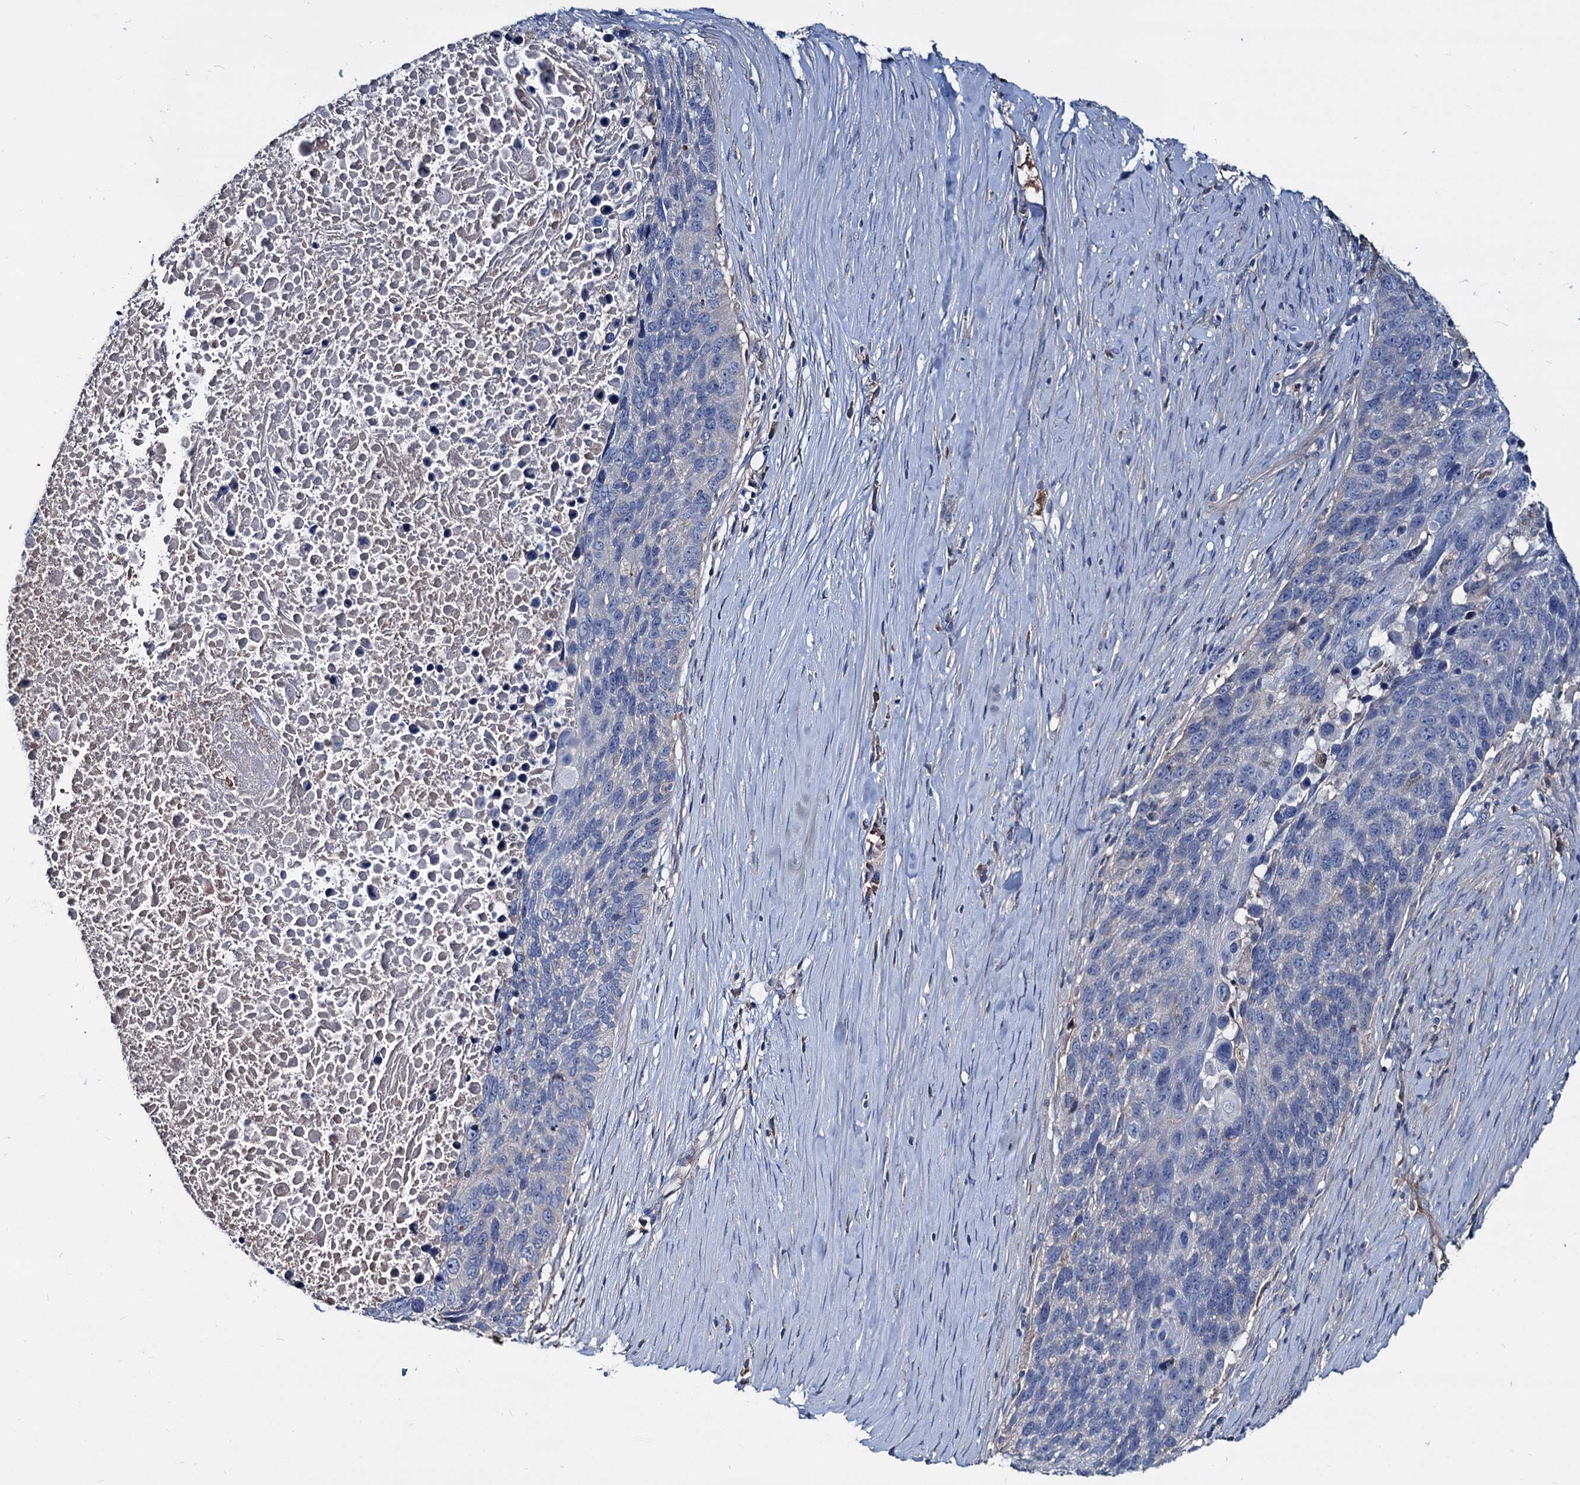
{"staining": {"intensity": "negative", "quantity": "none", "location": "none"}, "tissue": "lung cancer", "cell_type": "Tumor cells", "image_type": "cancer", "snomed": [{"axis": "morphology", "description": "Normal tissue, NOS"}, {"axis": "morphology", "description": "Squamous cell carcinoma, NOS"}, {"axis": "topography", "description": "Lymph node"}, {"axis": "topography", "description": "Lung"}], "caption": "A micrograph of human squamous cell carcinoma (lung) is negative for staining in tumor cells.", "gene": "ACY3", "patient": {"sex": "male", "age": 66}}